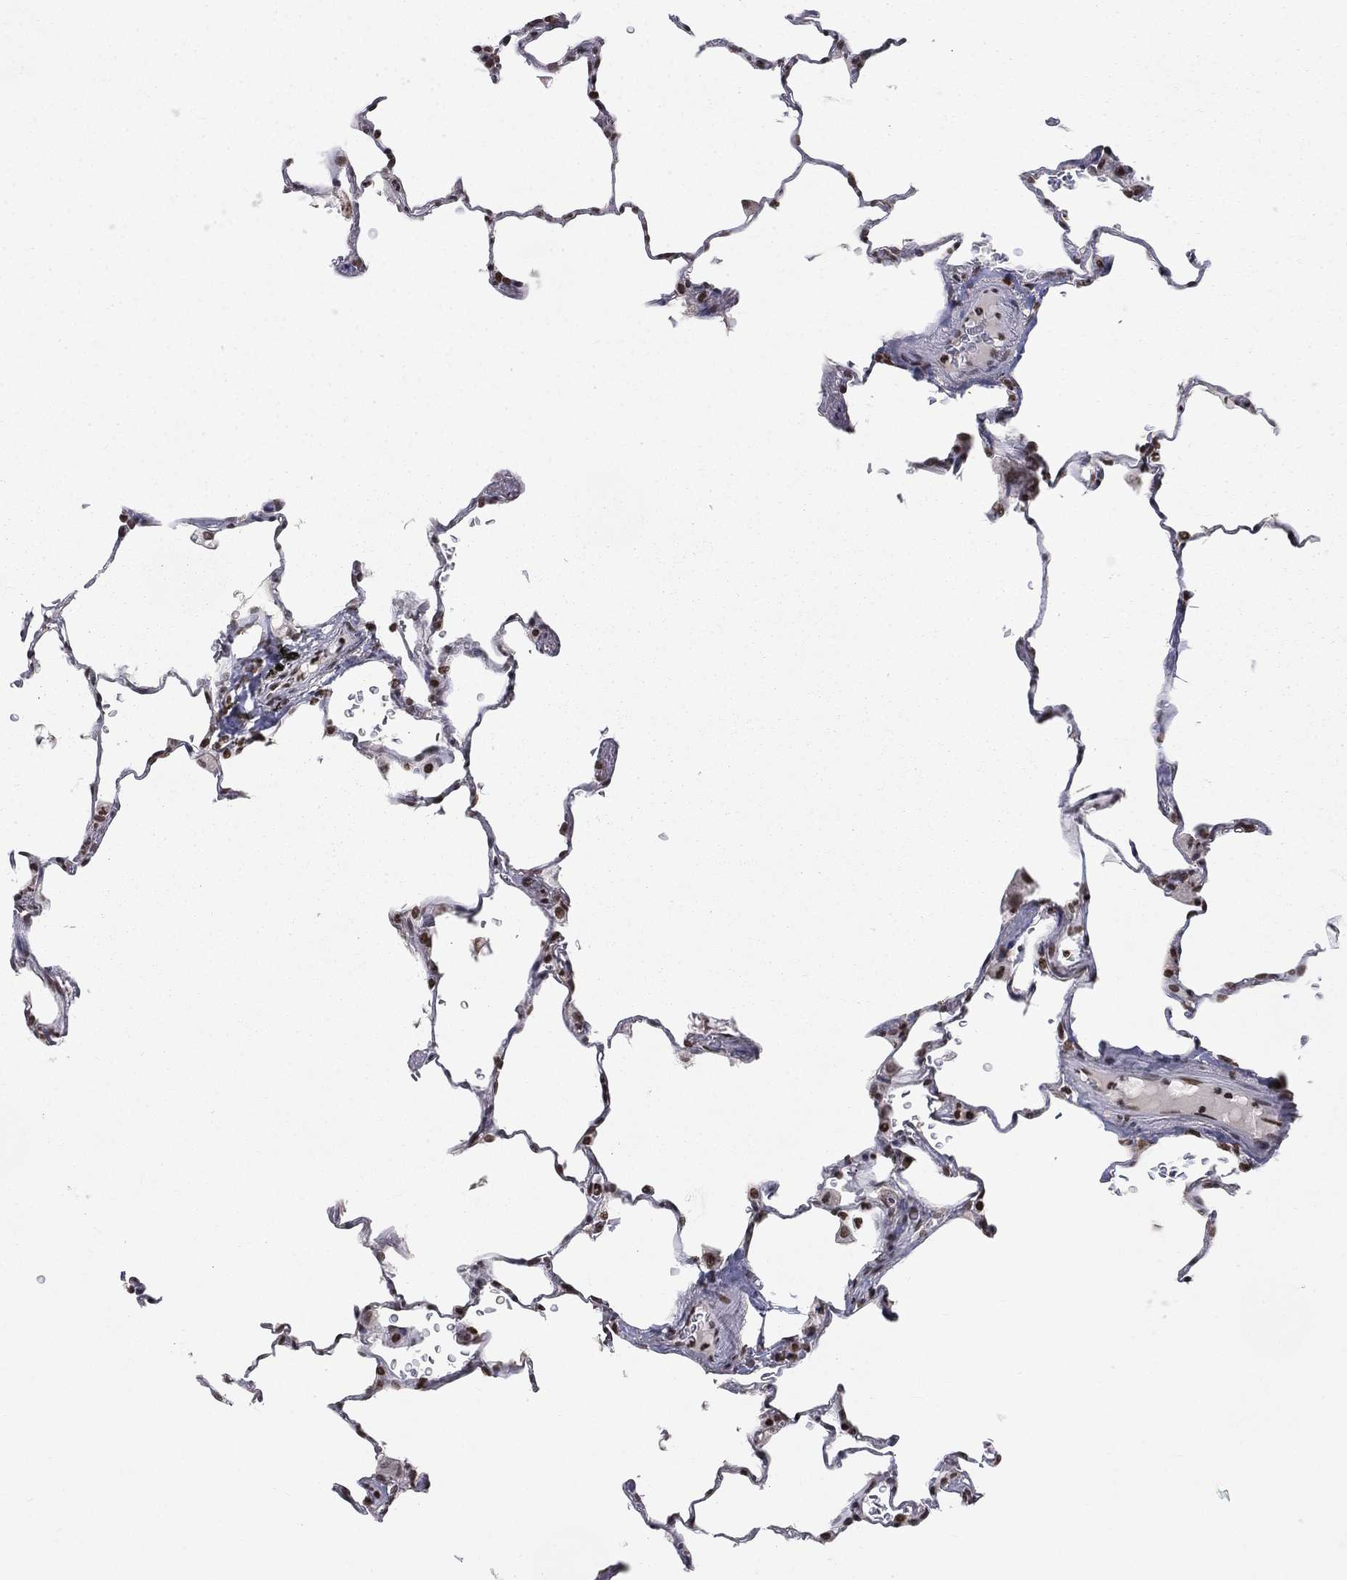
{"staining": {"intensity": "strong", "quantity": ">75%", "location": "nuclear"}, "tissue": "lung", "cell_type": "Alveolar cells", "image_type": "normal", "snomed": [{"axis": "morphology", "description": "Normal tissue, NOS"}, {"axis": "morphology", "description": "Adenocarcinoma, metastatic, NOS"}, {"axis": "topography", "description": "Lung"}], "caption": "Strong nuclear expression for a protein is present in approximately >75% of alveolar cells of unremarkable lung using IHC.", "gene": "RFX7", "patient": {"sex": "male", "age": 45}}